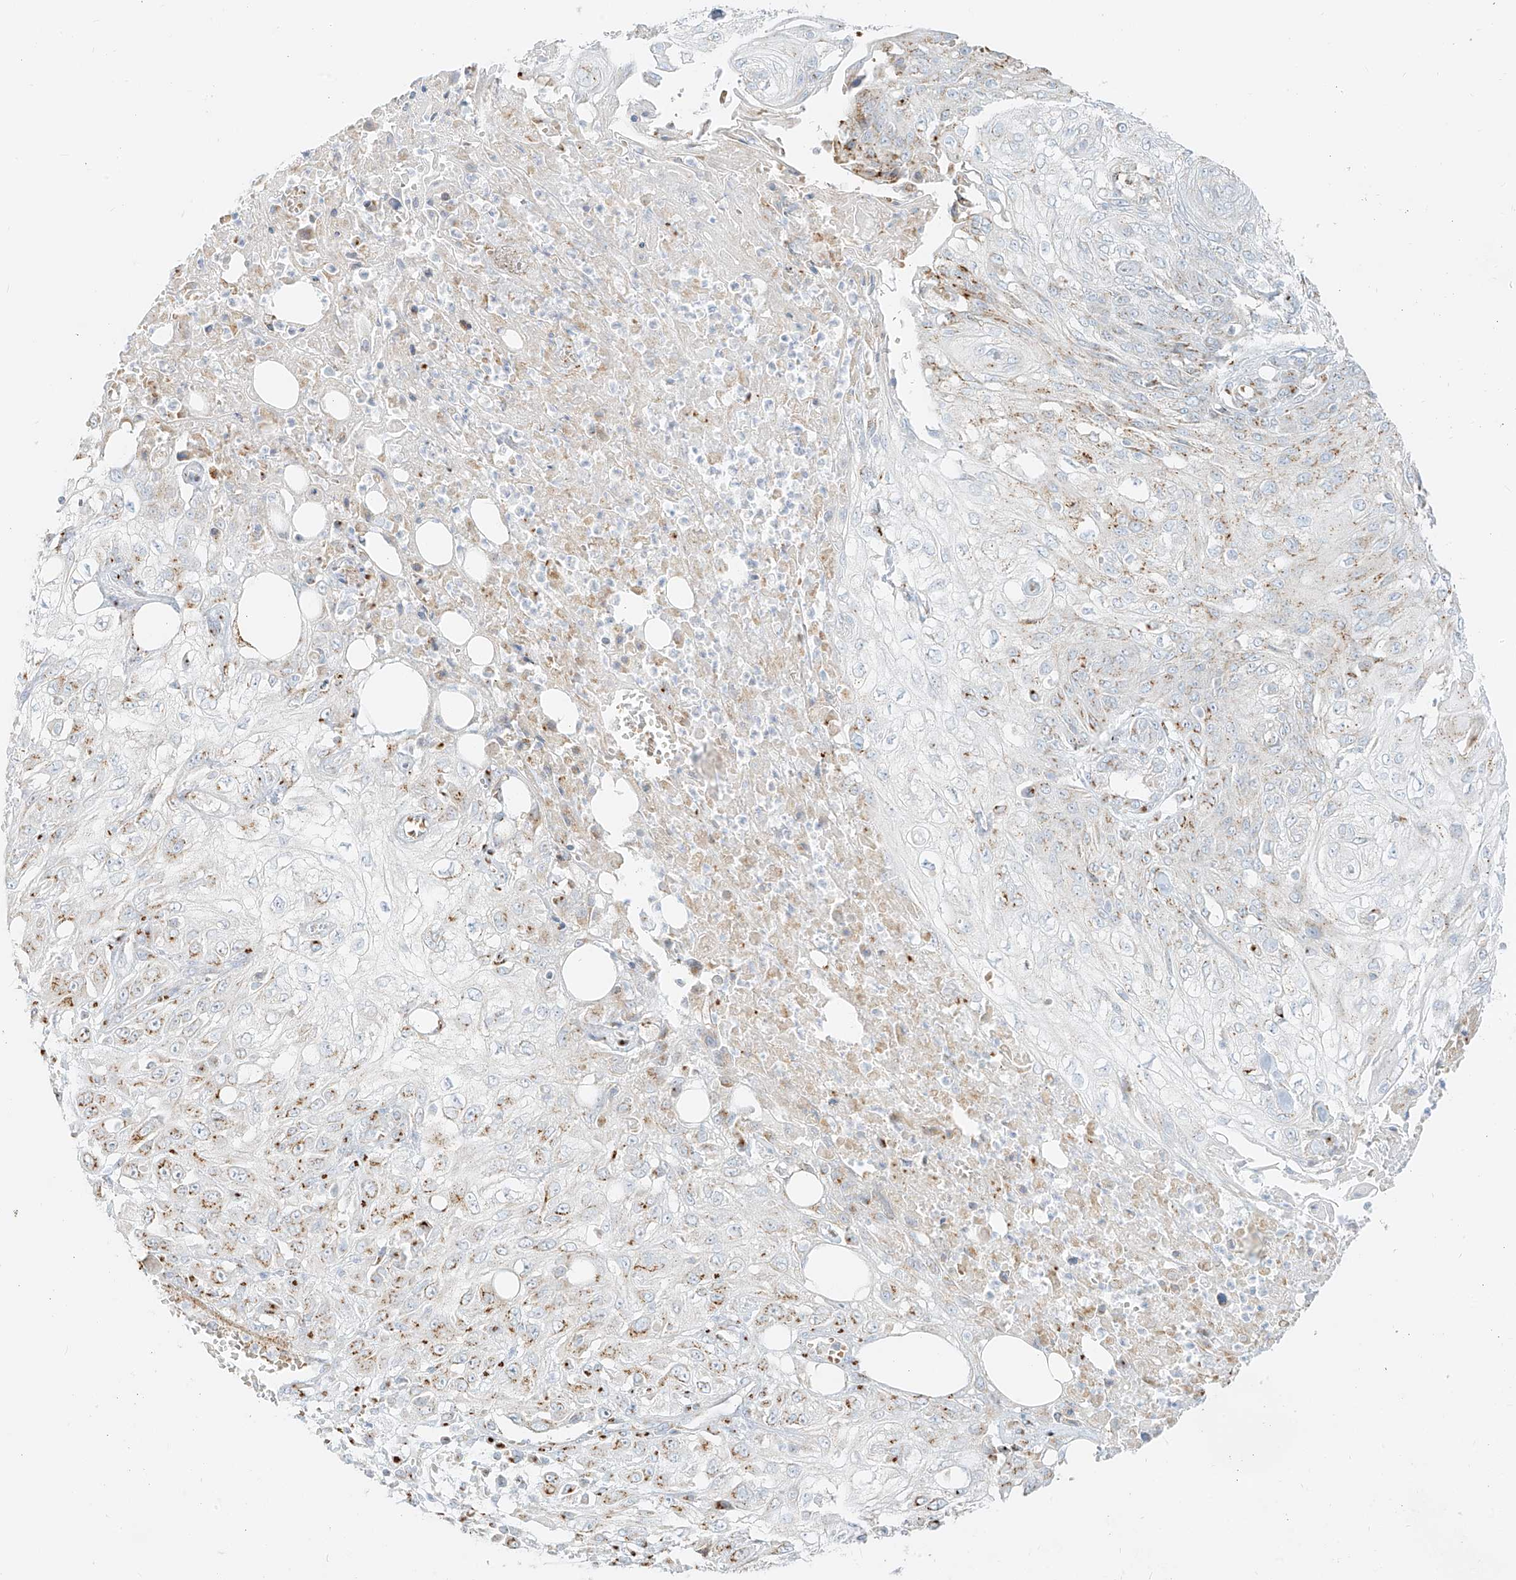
{"staining": {"intensity": "weak", "quantity": "25%-75%", "location": "cytoplasmic/membranous"}, "tissue": "skin cancer", "cell_type": "Tumor cells", "image_type": "cancer", "snomed": [{"axis": "morphology", "description": "Squamous cell carcinoma, NOS"}, {"axis": "morphology", "description": "Squamous cell carcinoma, metastatic, NOS"}, {"axis": "topography", "description": "Skin"}, {"axis": "topography", "description": "Lymph node"}], "caption": "The photomicrograph shows a brown stain indicating the presence of a protein in the cytoplasmic/membranous of tumor cells in skin metastatic squamous cell carcinoma.", "gene": "TMEM87B", "patient": {"sex": "male", "age": 75}}